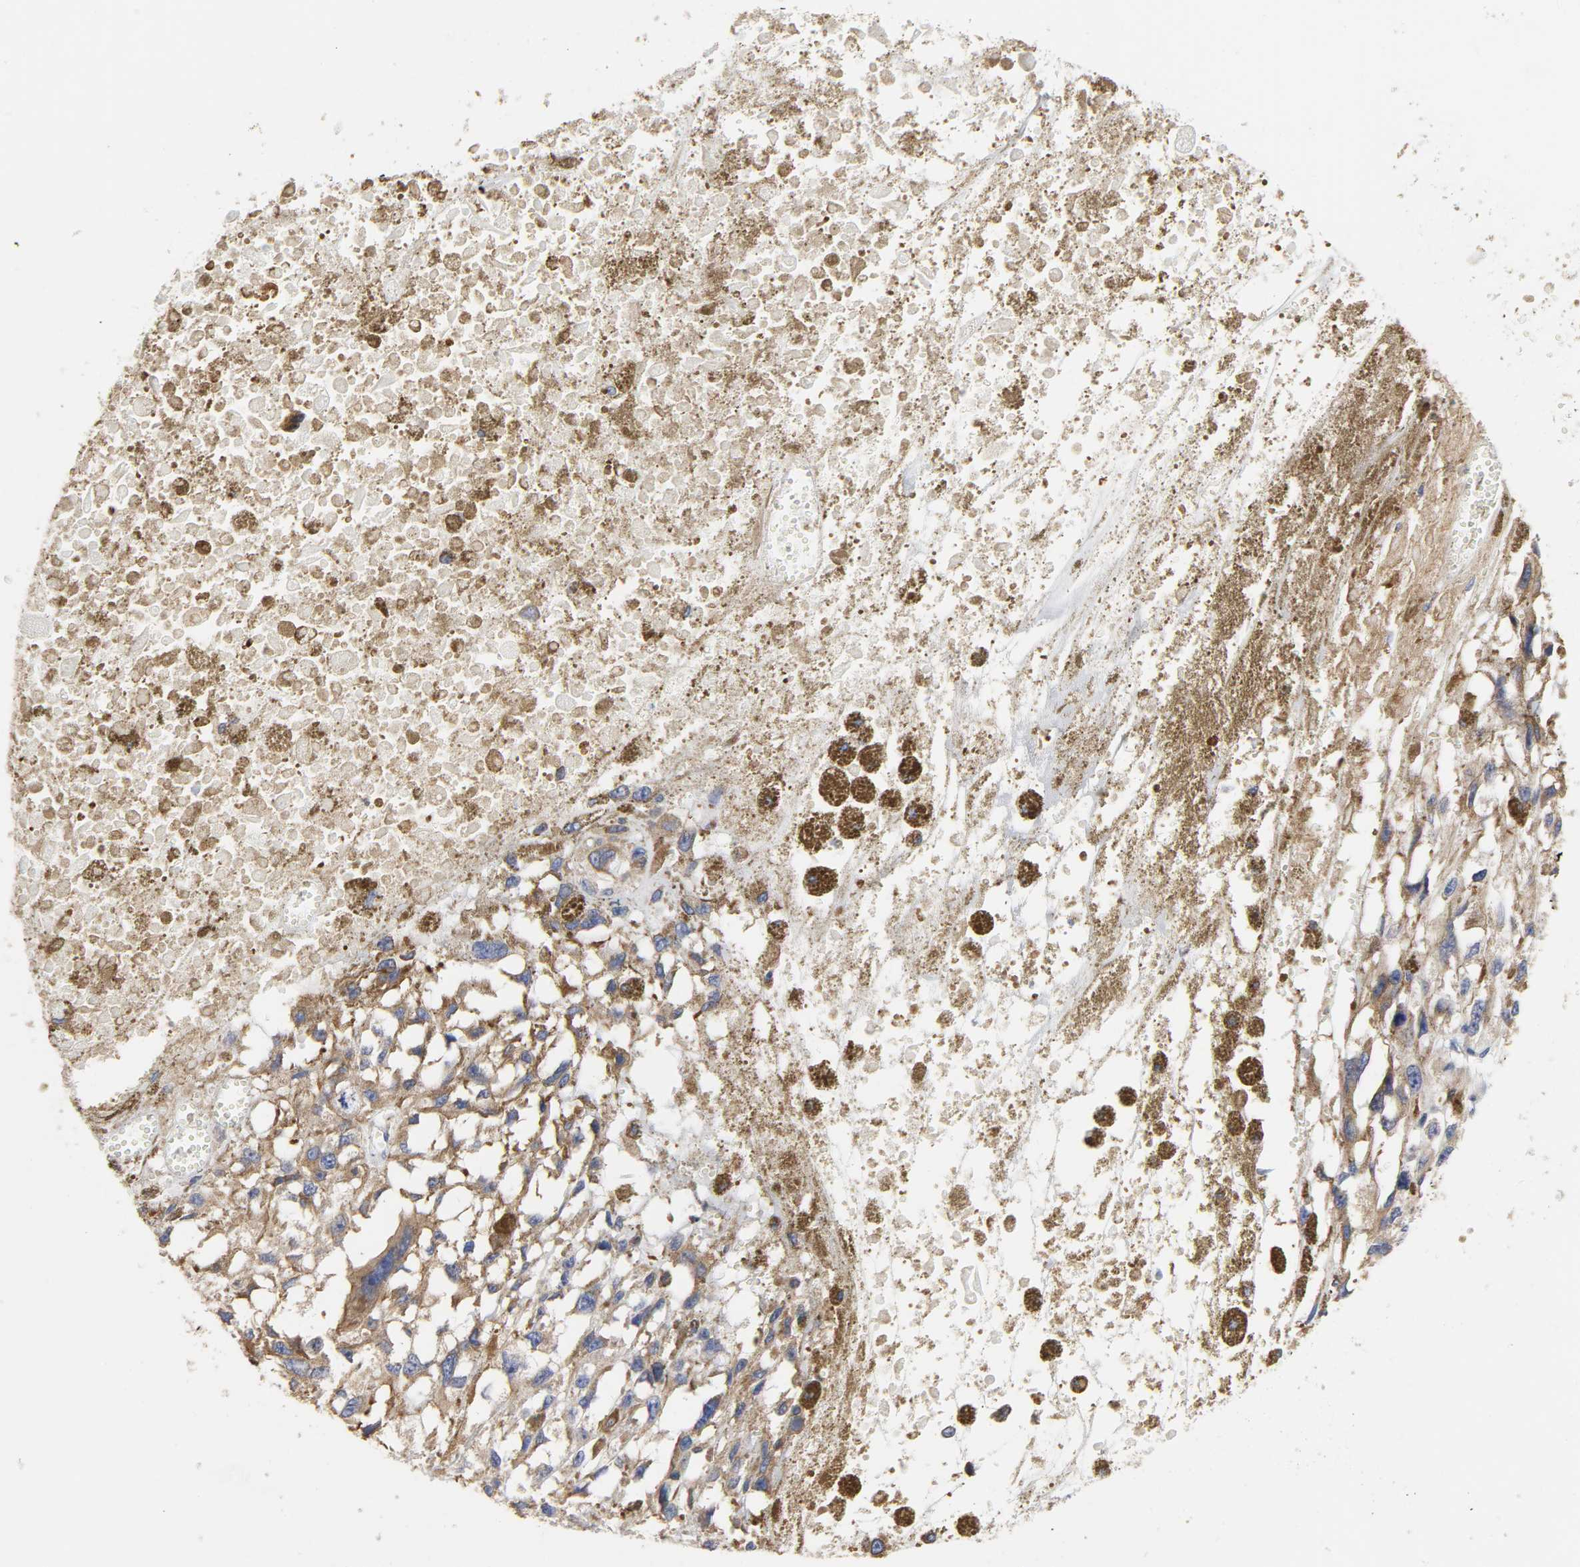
{"staining": {"intensity": "moderate", "quantity": ">75%", "location": "cytoplasmic/membranous"}, "tissue": "melanoma", "cell_type": "Tumor cells", "image_type": "cancer", "snomed": [{"axis": "morphology", "description": "Malignant melanoma, Metastatic site"}, {"axis": "topography", "description": "Lymph node"}], "caption": "Moderate cytoplasmic/membranous protein staining is appreciated in about >75% of tumor cells in melanoma.", "gene": "HCK", "patient": {"sex": "male", "age": 59}}